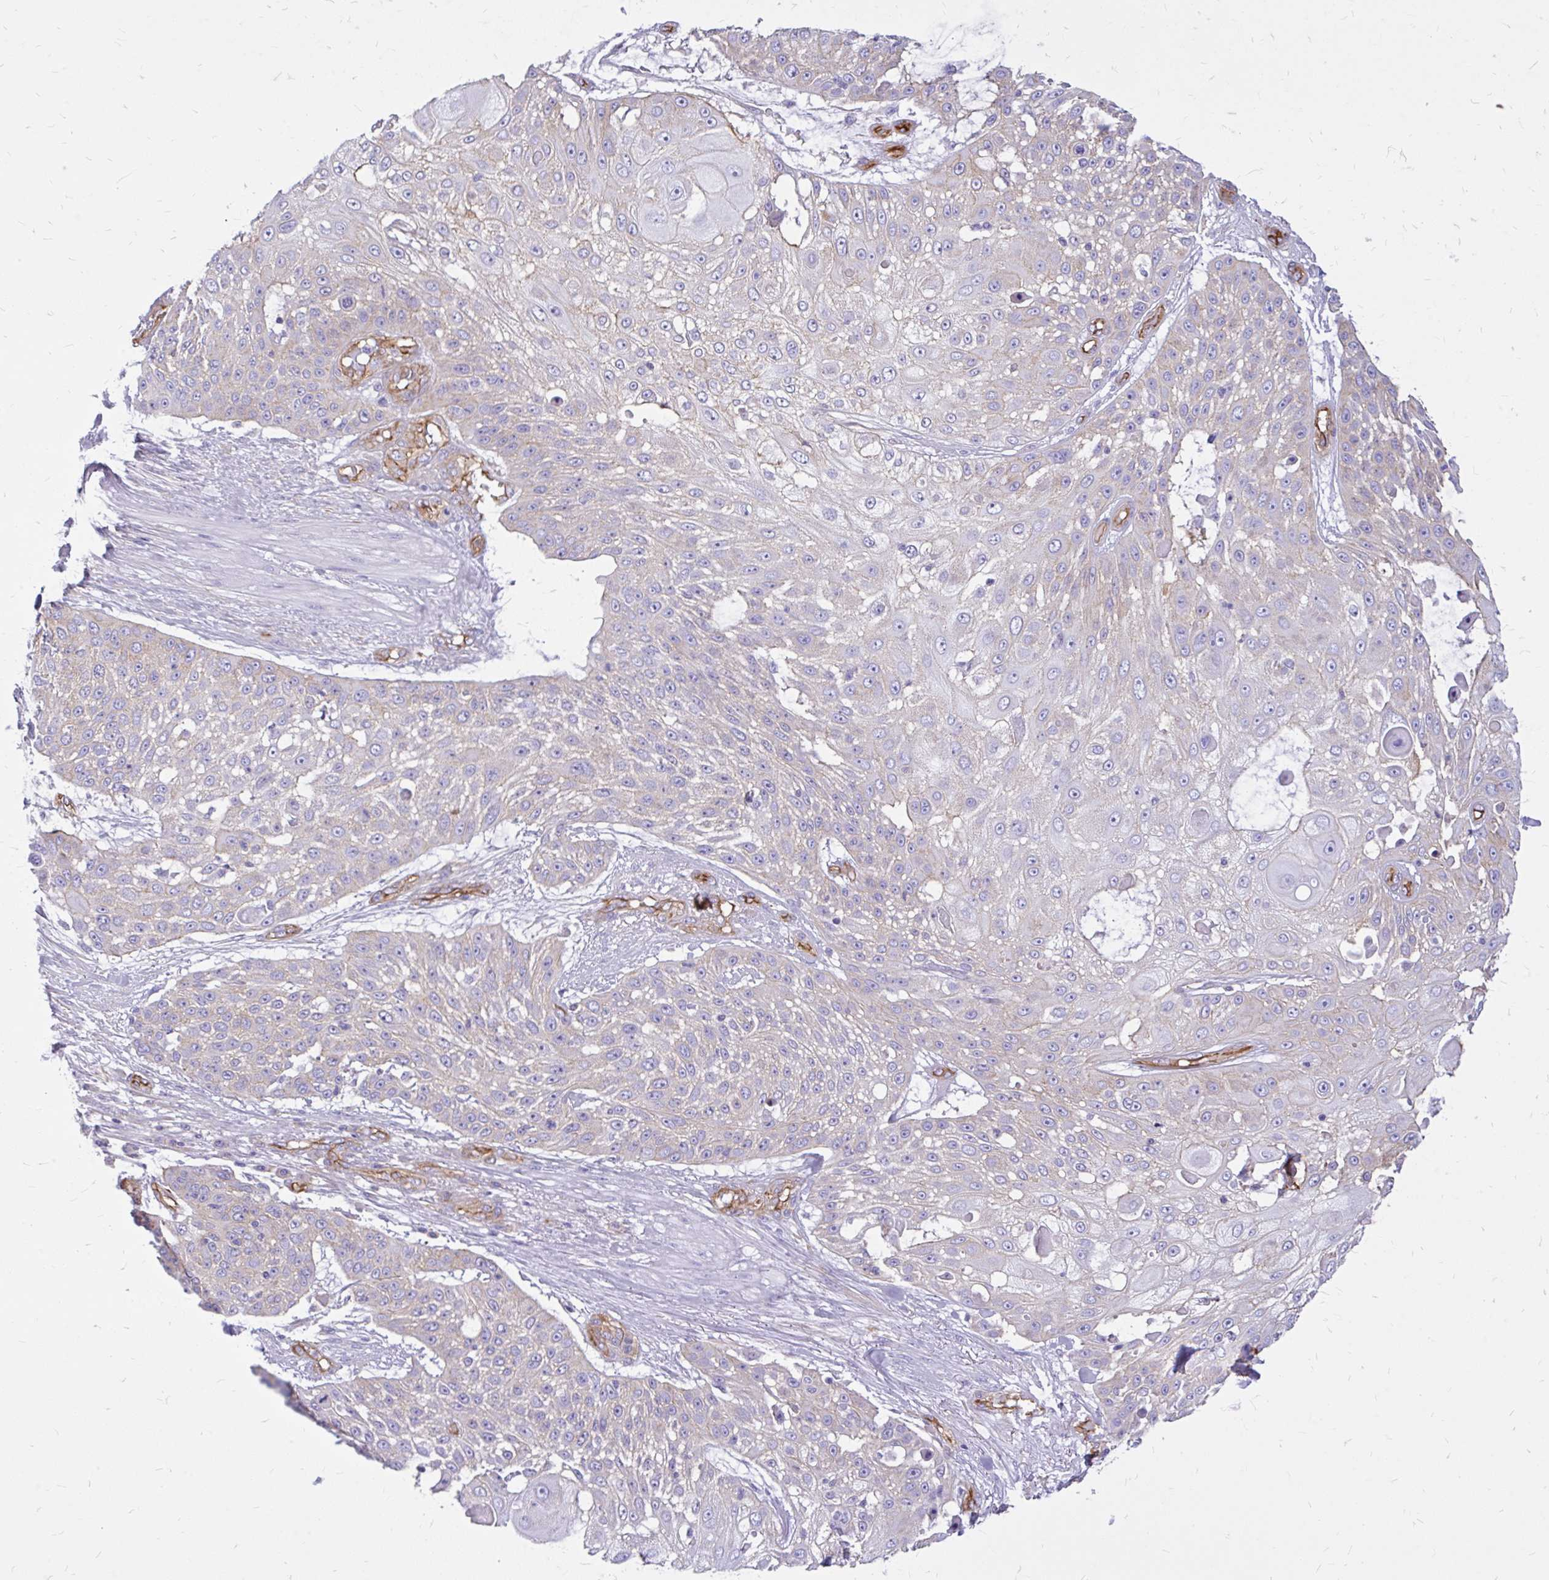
{"staining": {"intensity": "moderate", "quantity": "<25%", "location": "cytoplasmic/membranous"}, "tissue": "skin cancer", "cell_type": "Tumor cells", "image_type": "cancer", "snomed": [{"axis": "morphology", "description": "Squamous cell carcinoma, NOS"}, {"axis": "topography", "description": "Skin"}], "caption": "Immunohistochemistry staining of squamous cell carcinoma (skin), which demonstrates low levels of moderate cytoplasmic/membranous expression in approximately <25% of tumor cells indicating moderate cytoplasmic/membranous protein staining. The staining was performed using DAB (brown) for protein detection and nuclei were counterstained in hematoxylin (blue).", "gene": "MAP1LC3B", "patient": {"sex": "female", "age": 86}}